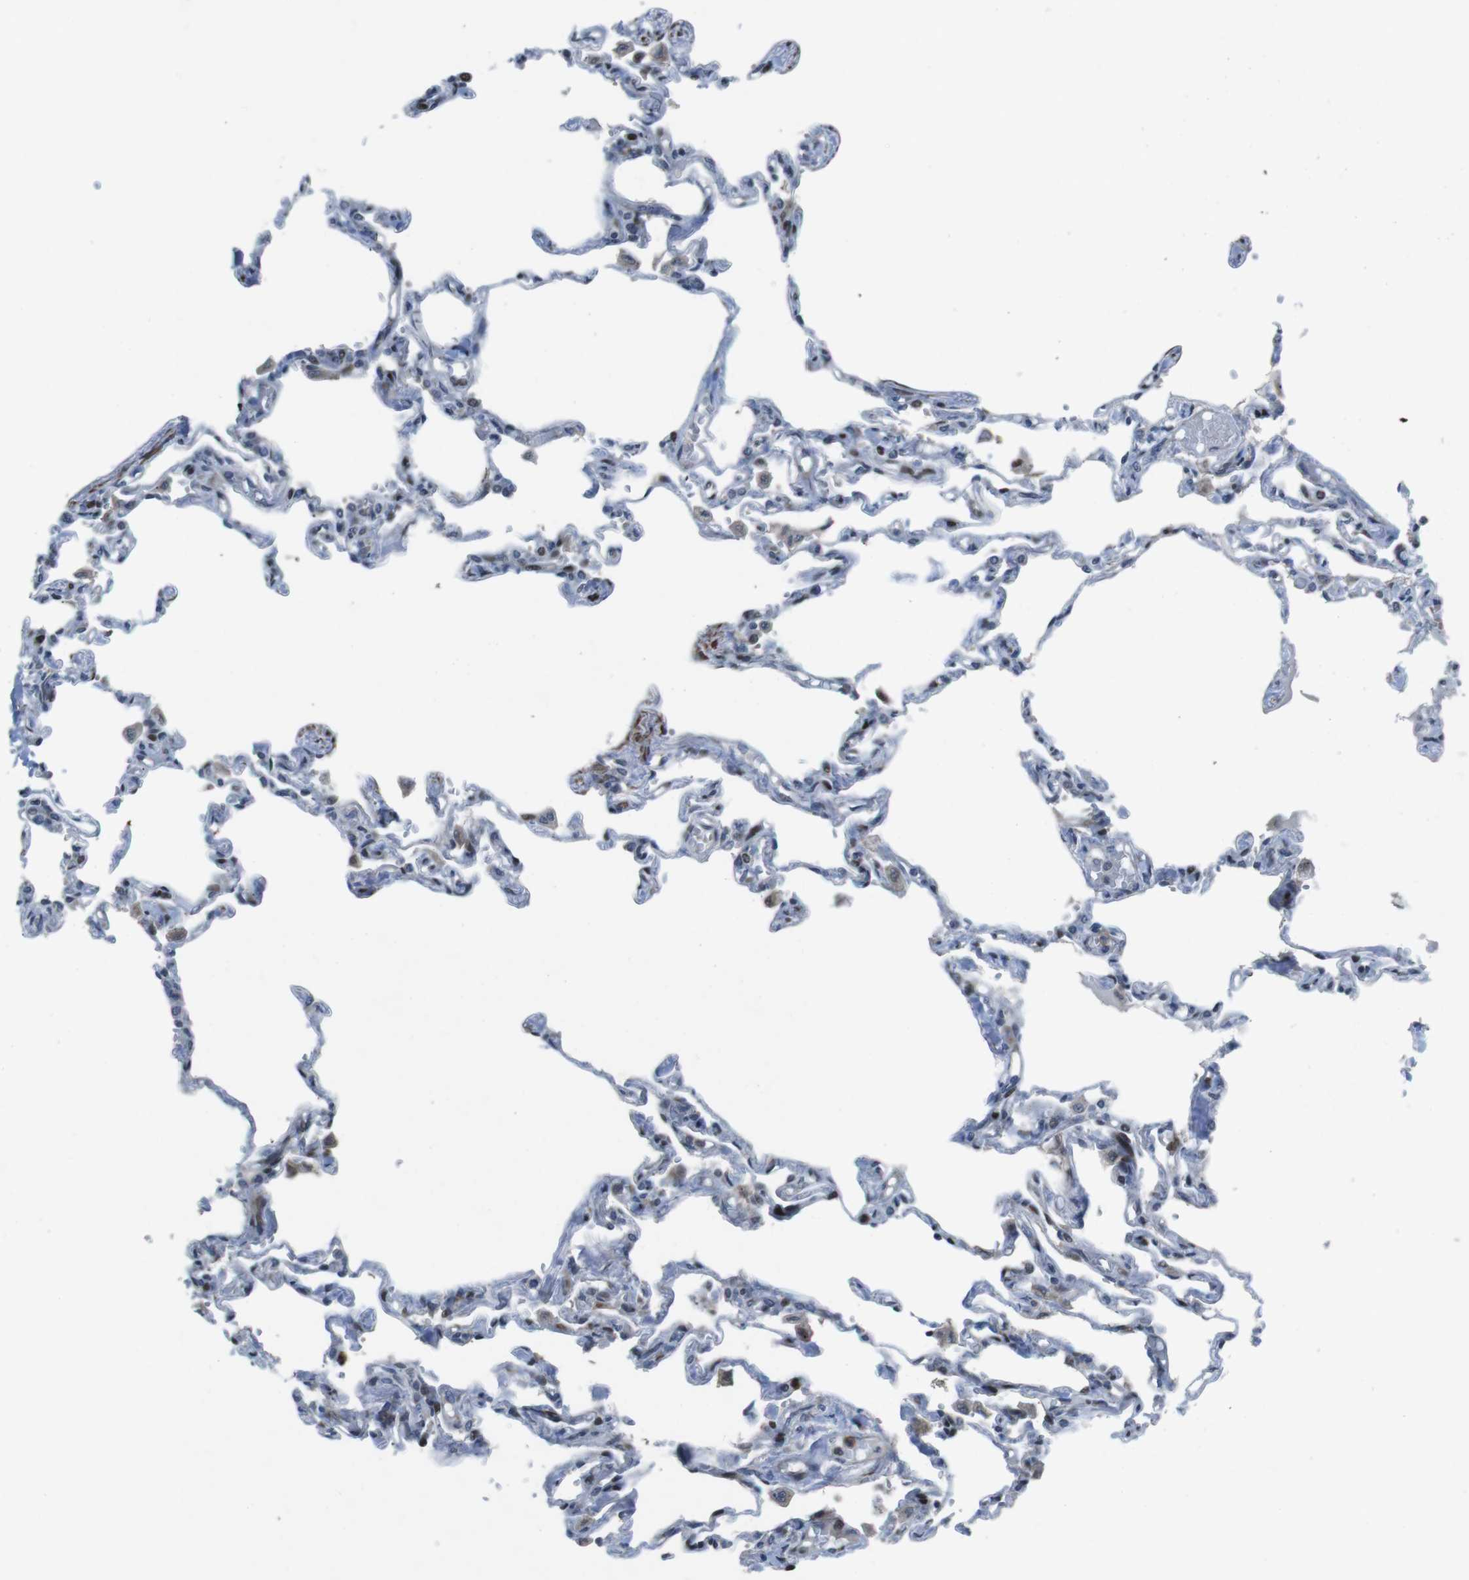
{"staining": {"intensity": "moderate", "quantity": "<25%", "location": "nuclear"}, "tissue": "lung", "cell_type": "Alveolar cells", "image_type": "normal", "snomed": [{"axis": "morphology", "description": "Normal tissue, NOS"}, {"axis": "topography", "description": "Lung"}], "caption": "Lung stained for a protein exhibits moderate nuclear positivity in alveolar cells. (IHC, brightfield microscopy, high magnification).", "gene": "PBRM1", "patient": {"sex": "male", "age": 21}}